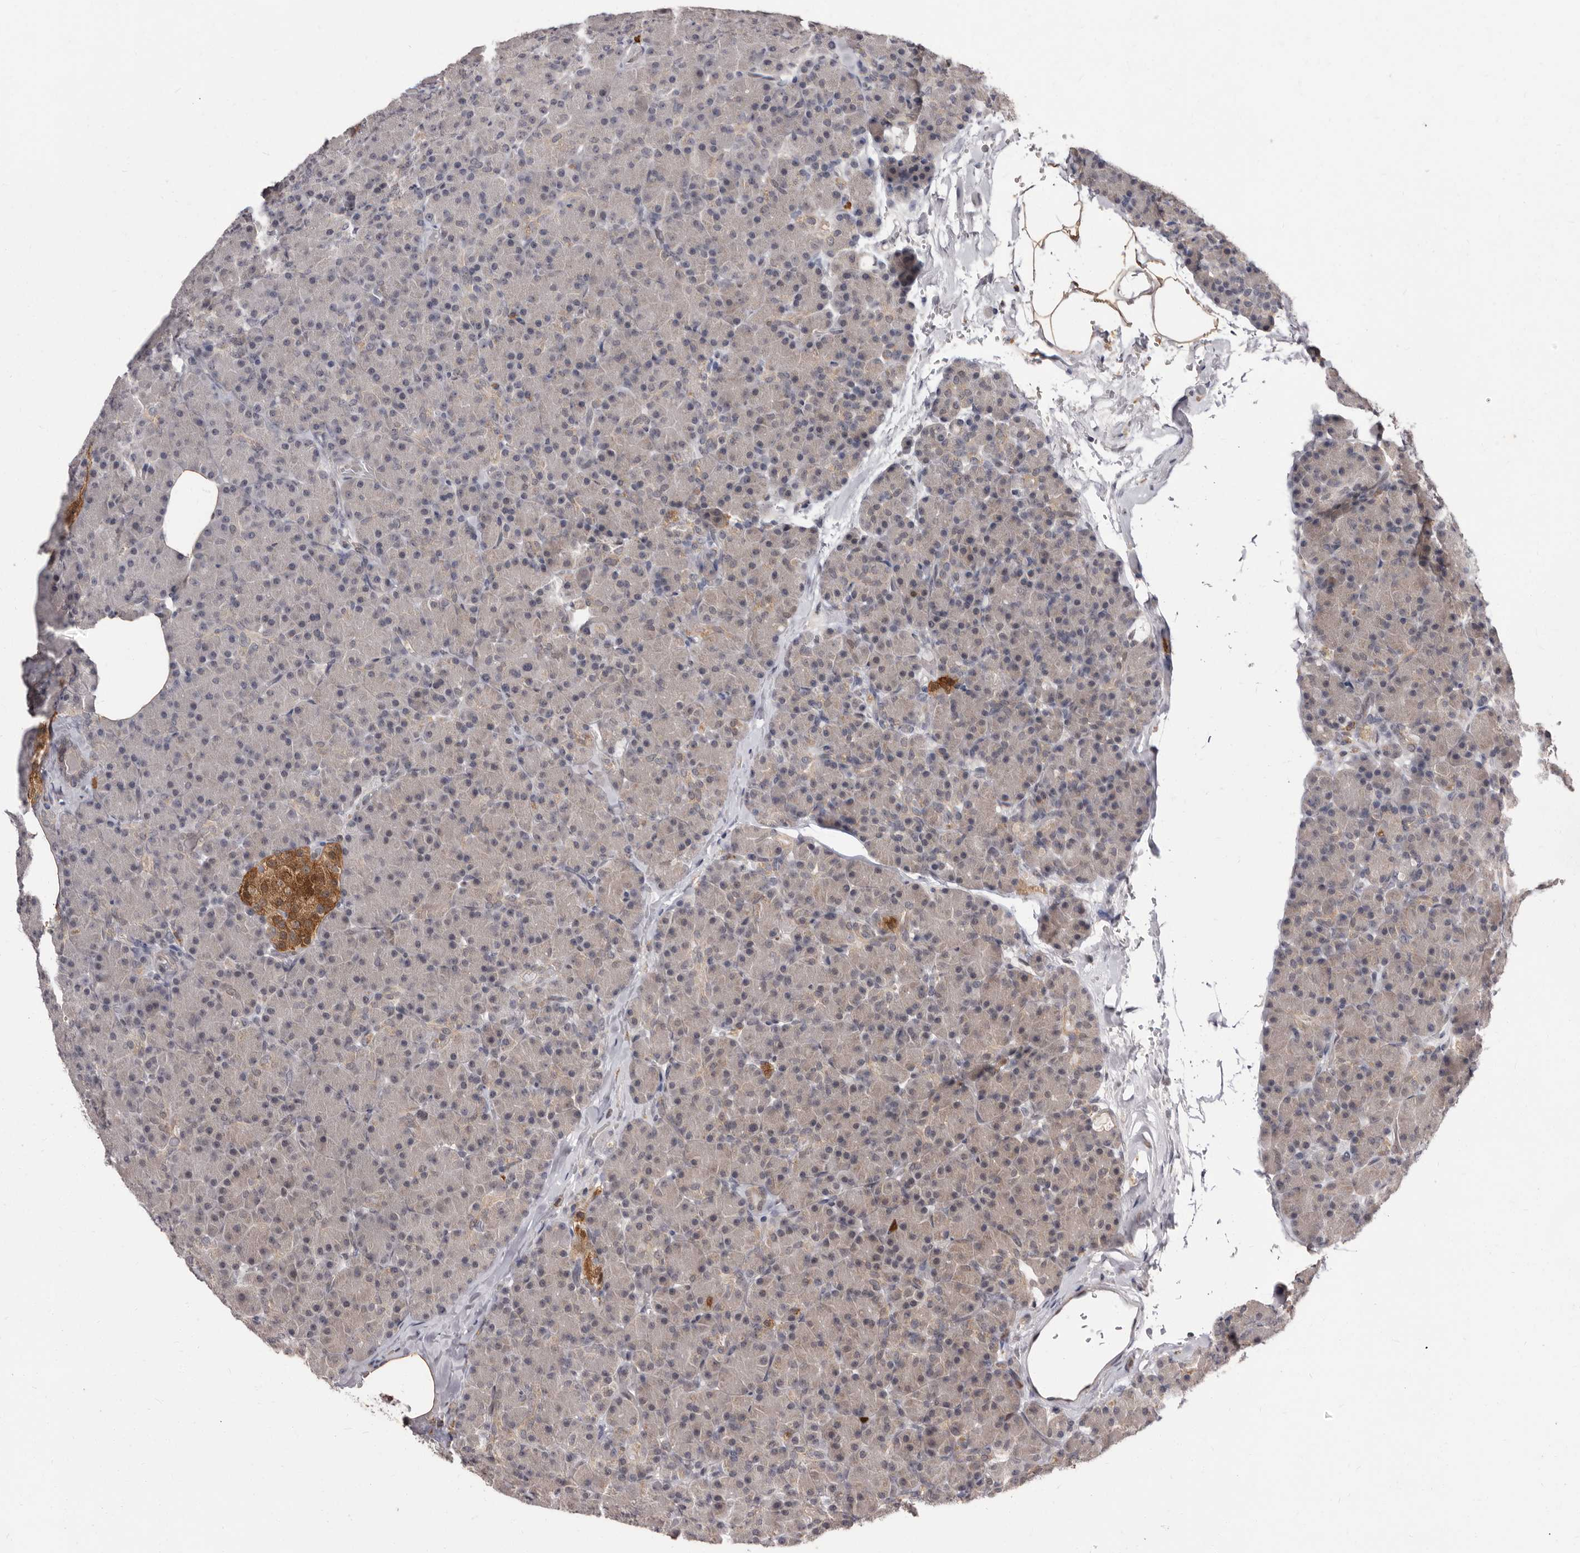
{"staining": {"intensity": "weak", "quantity": "25%-75%", "location": "cytoplasmic/membranous"}, "tissue": "pancreas", "cell_type": "Exocrine glandular cells", "image_type": "normal", "snomed": [{"axis": "morphology", "description": "Normal tissue, NOS"}, {"axis": "topography", "description": "Pancreas"}], "caption": "Unremarkable pancreas shows weak cytoplasmic/membranous positivity in approximately 25%-75% of exocrine glandular cells.", "gene": "ACLY", "patient": {"sex": "female", "age": 43}}